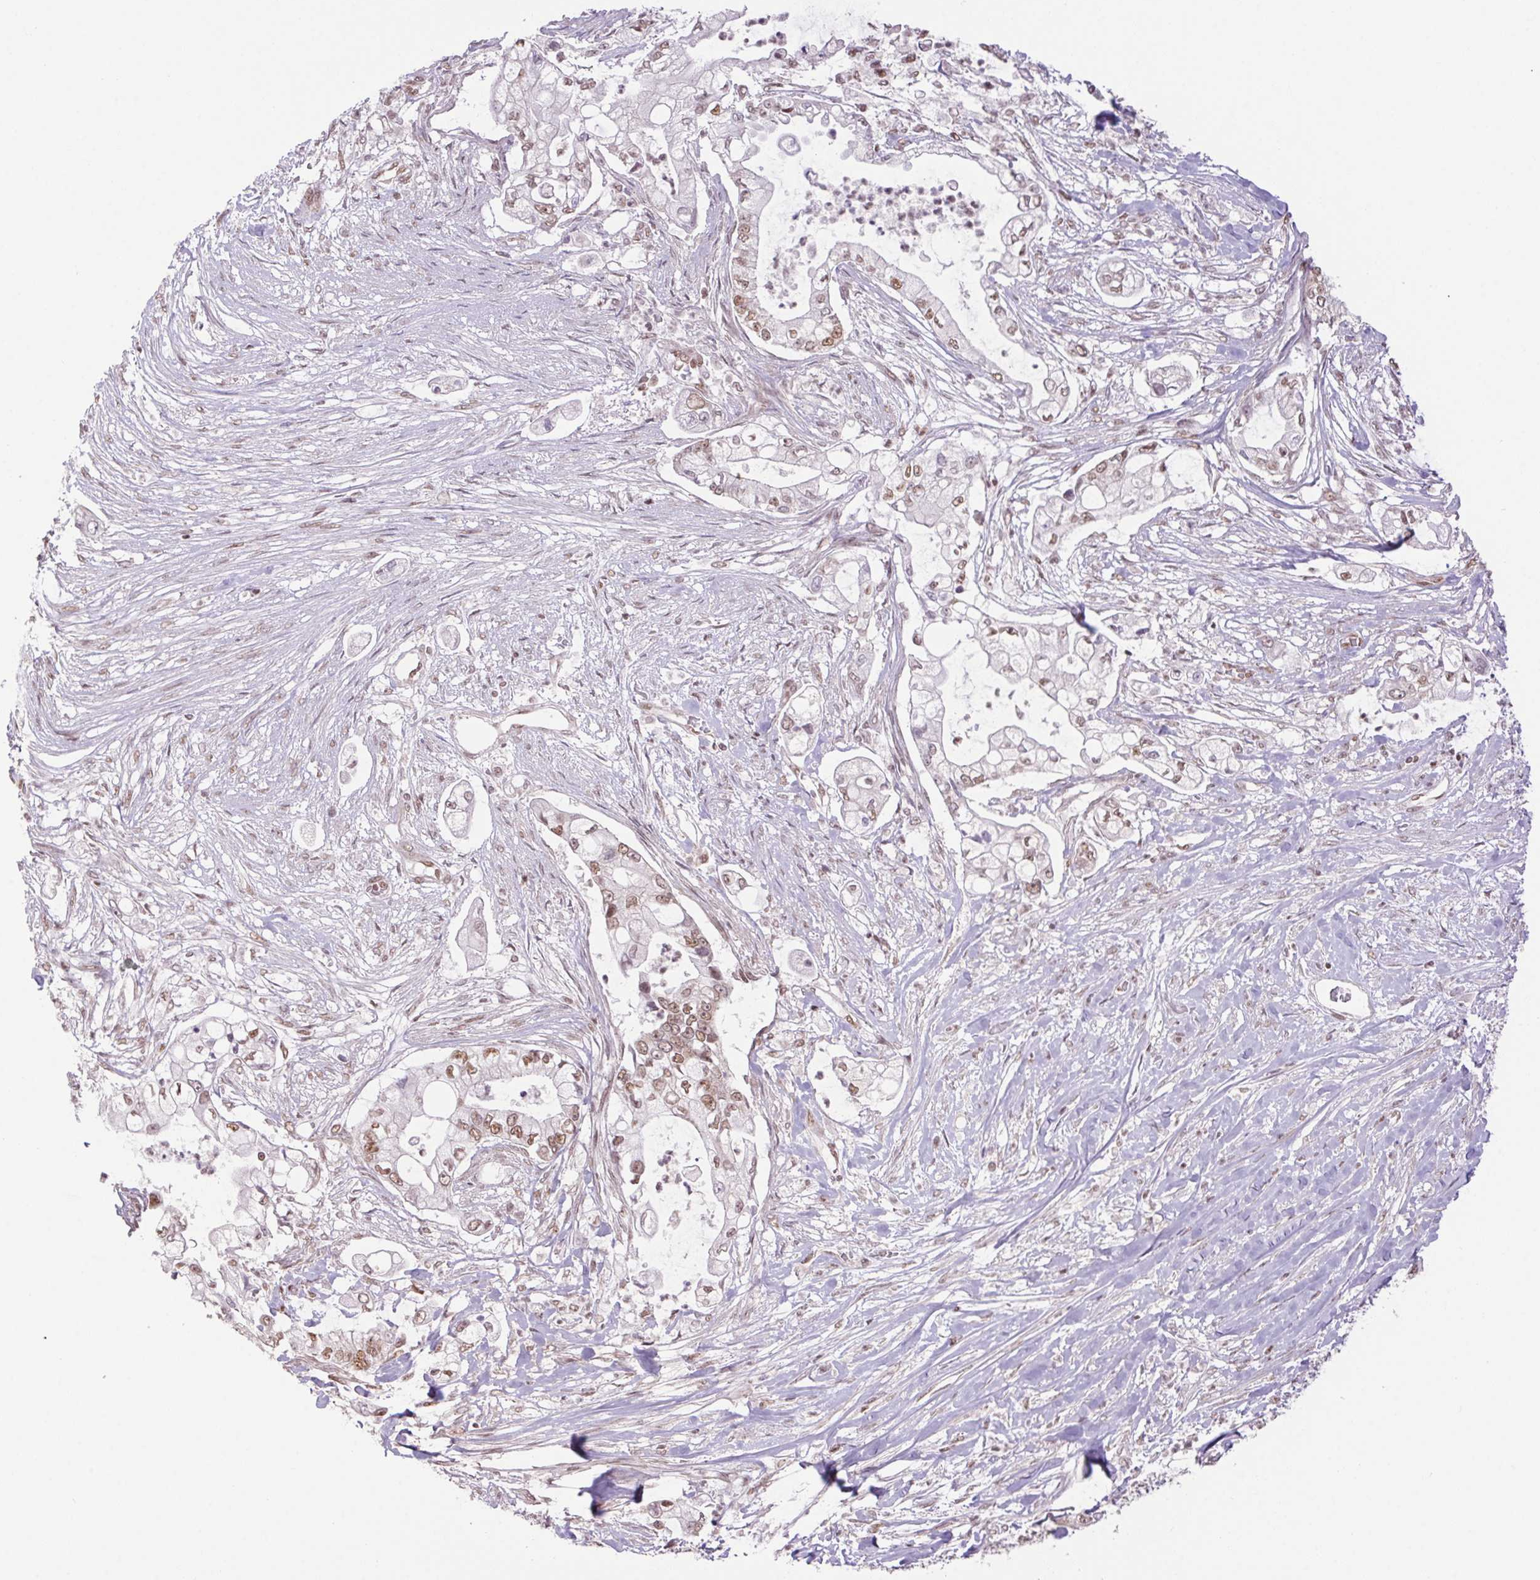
{"staining": {"intensity": "moderate", "quantity": "25%-75%", "location": "nuclear"}, "tissue": "pancreatic cancer", "cell_type": "Tumor cells", "image_type": "cancer", "snomed": [{"axis": "morphology", "description": "Adenocarcinoma, NOS"}, {"axis": "topography", "description": "Pancreas"}], "caption": "Moderate nuclear expression for a protein is seen in about 25%-75% of tumor cells of pancreatic cancer using immunohistochemistry (IHC).", "gene": "DDX17", "patient": {"sex": "female", "age": 69}}